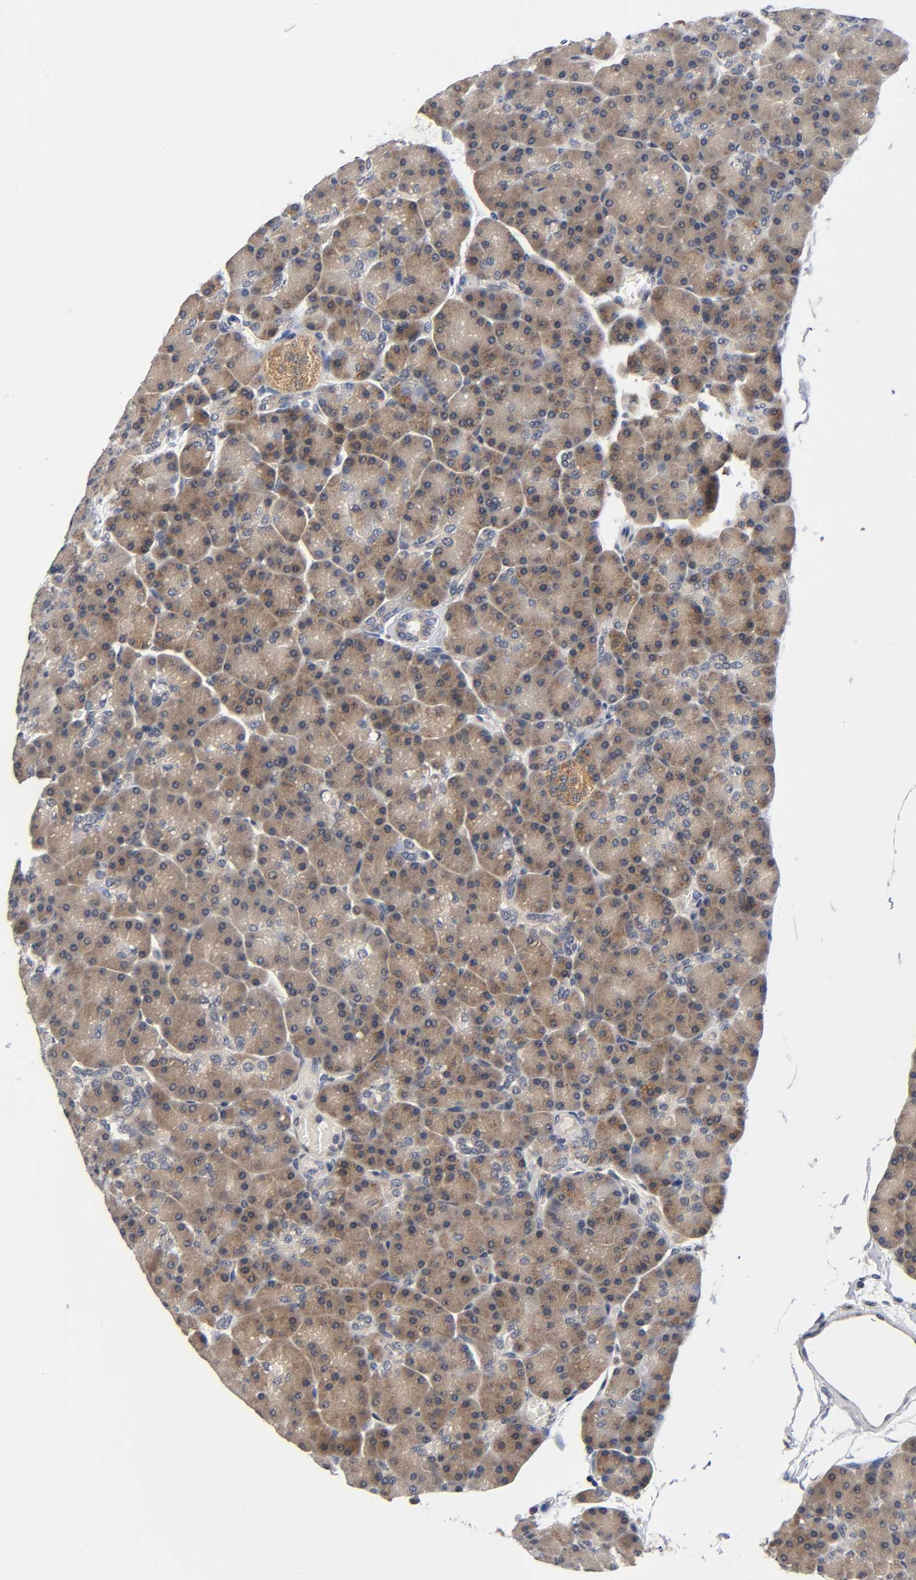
{"staining": {"intensity": "weak", "quantity": ">75%", "location": "cytoplasmic/membranous"}, "tissue": "pancreas", "cell_type": "Exocrine glandular cells", "image_type": "normal", "snomed": [{"axis": "morphology", "description": "Normal tissue, NOS"}, {"axis": "topography", "description": "Pancreas"}], "caption": "The micrograph demonstrates immunohistochemical staining of benign pancreas. There is weak cytoplasmic/membranous staining is seen in about >75% of exocrine glandular cells. (DAB (3,3'-diaminobenzidine) = brown stain, brightfield microscopy at high magnification).", "gene": "PRKAB1", "patient": {"sex": "female", "age": 43}}